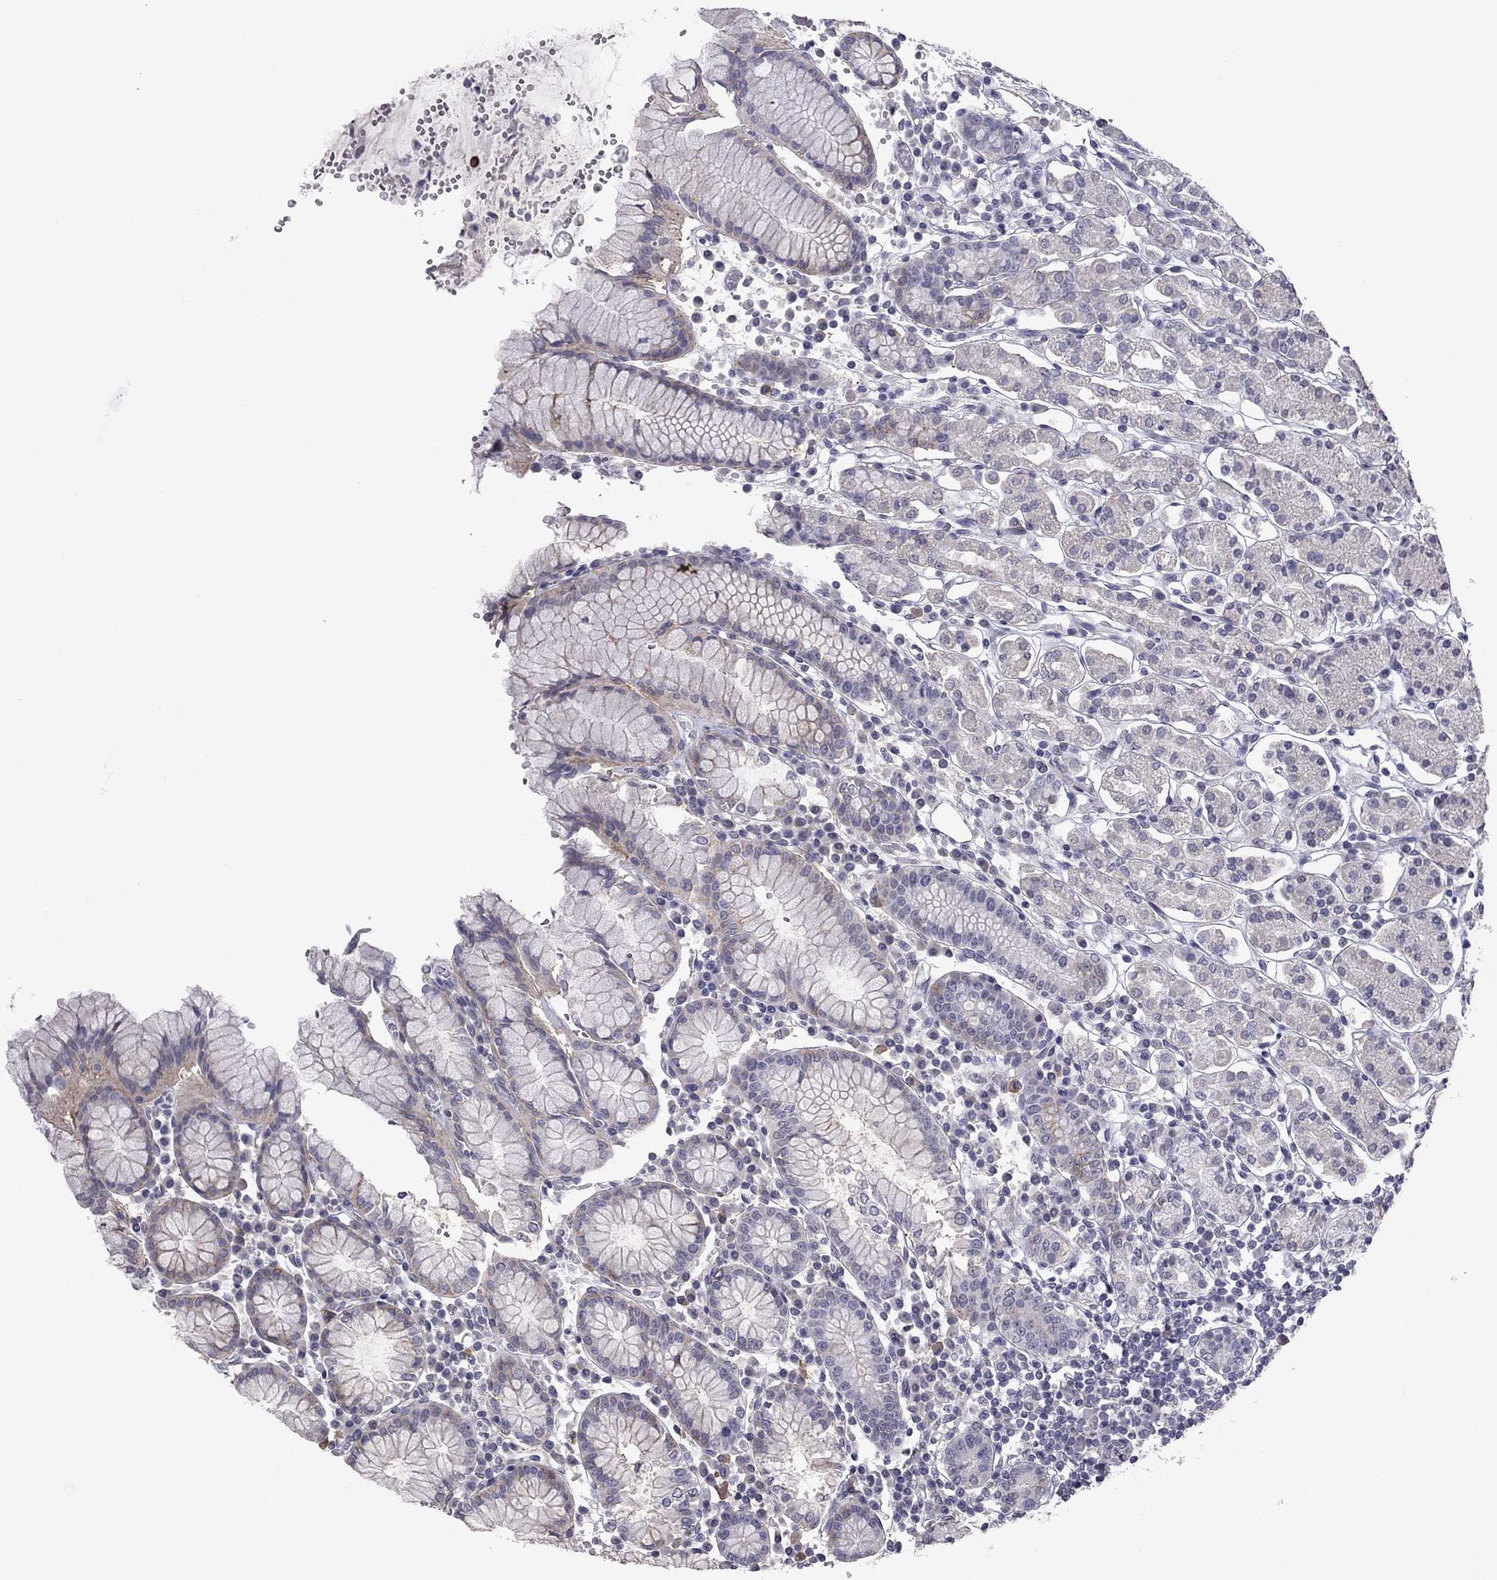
{"staining": {"intensity": "weak", "quantity": "<25%", "location": "cytoplasmic/membranous"}, "tissue": "stomach", "cell_type": "Glandular cells", "image_type": "normal", "snomed": [{"axis": "morphology", "description": "Normal tissue, NOS"}, {"axis": "topography", "description": "Stomach, upper"}, {"axis": "topography", "description": "Stomach"}], "caption": "This image is of unremarkable stomach stained with IHC to label a protein in brown with the nuclei are counter-stained blue. There is no positivity in glandular cells.", "gene": "PRRT2", "patient": {"sex": "male", "age": 62}}